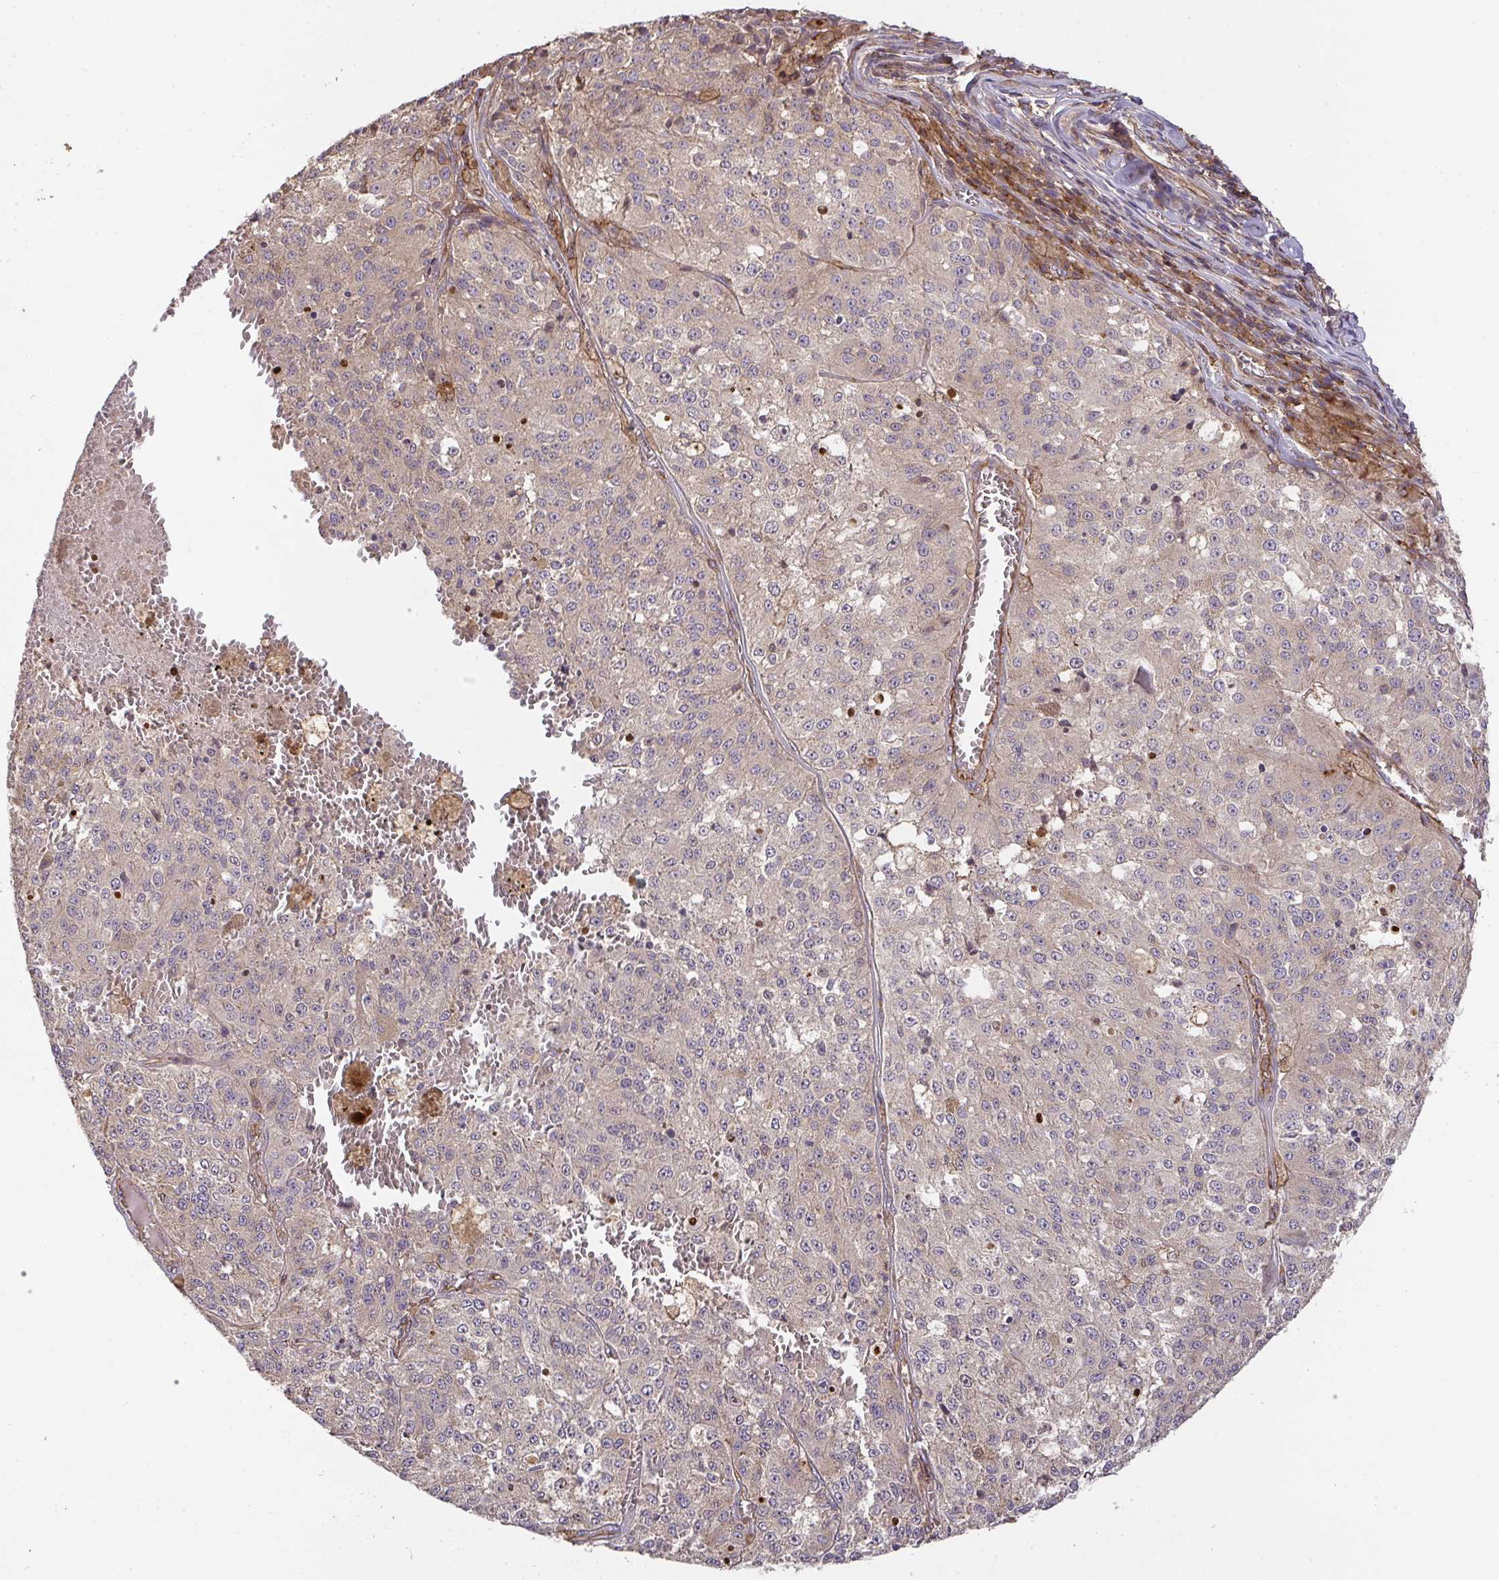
{"staining": {"intensity": "negative", "quantity": "none", "location": "none"}, "tissue": "melanoma", "cell_type": "Tumor cells", "image_type": "cancer", "snomed": [{"axis": "morphology", "description": "Malignant melanoma, Metastatic site"}, {"axis": "topography", "description": "Lymph node"}], "caption": "DAB immunohistochemical staining of melanoma demonstrates no significant staining in tumor cells. The staining was performed using DAB (3,3'-diaminobenzidine) to visualize the protein expression in brown, while the nuclei were stained in blue with hematoxylin (Magnification: 20x).", "gene": "TNMD", "patient": {"sex": "female", "age": 64}}